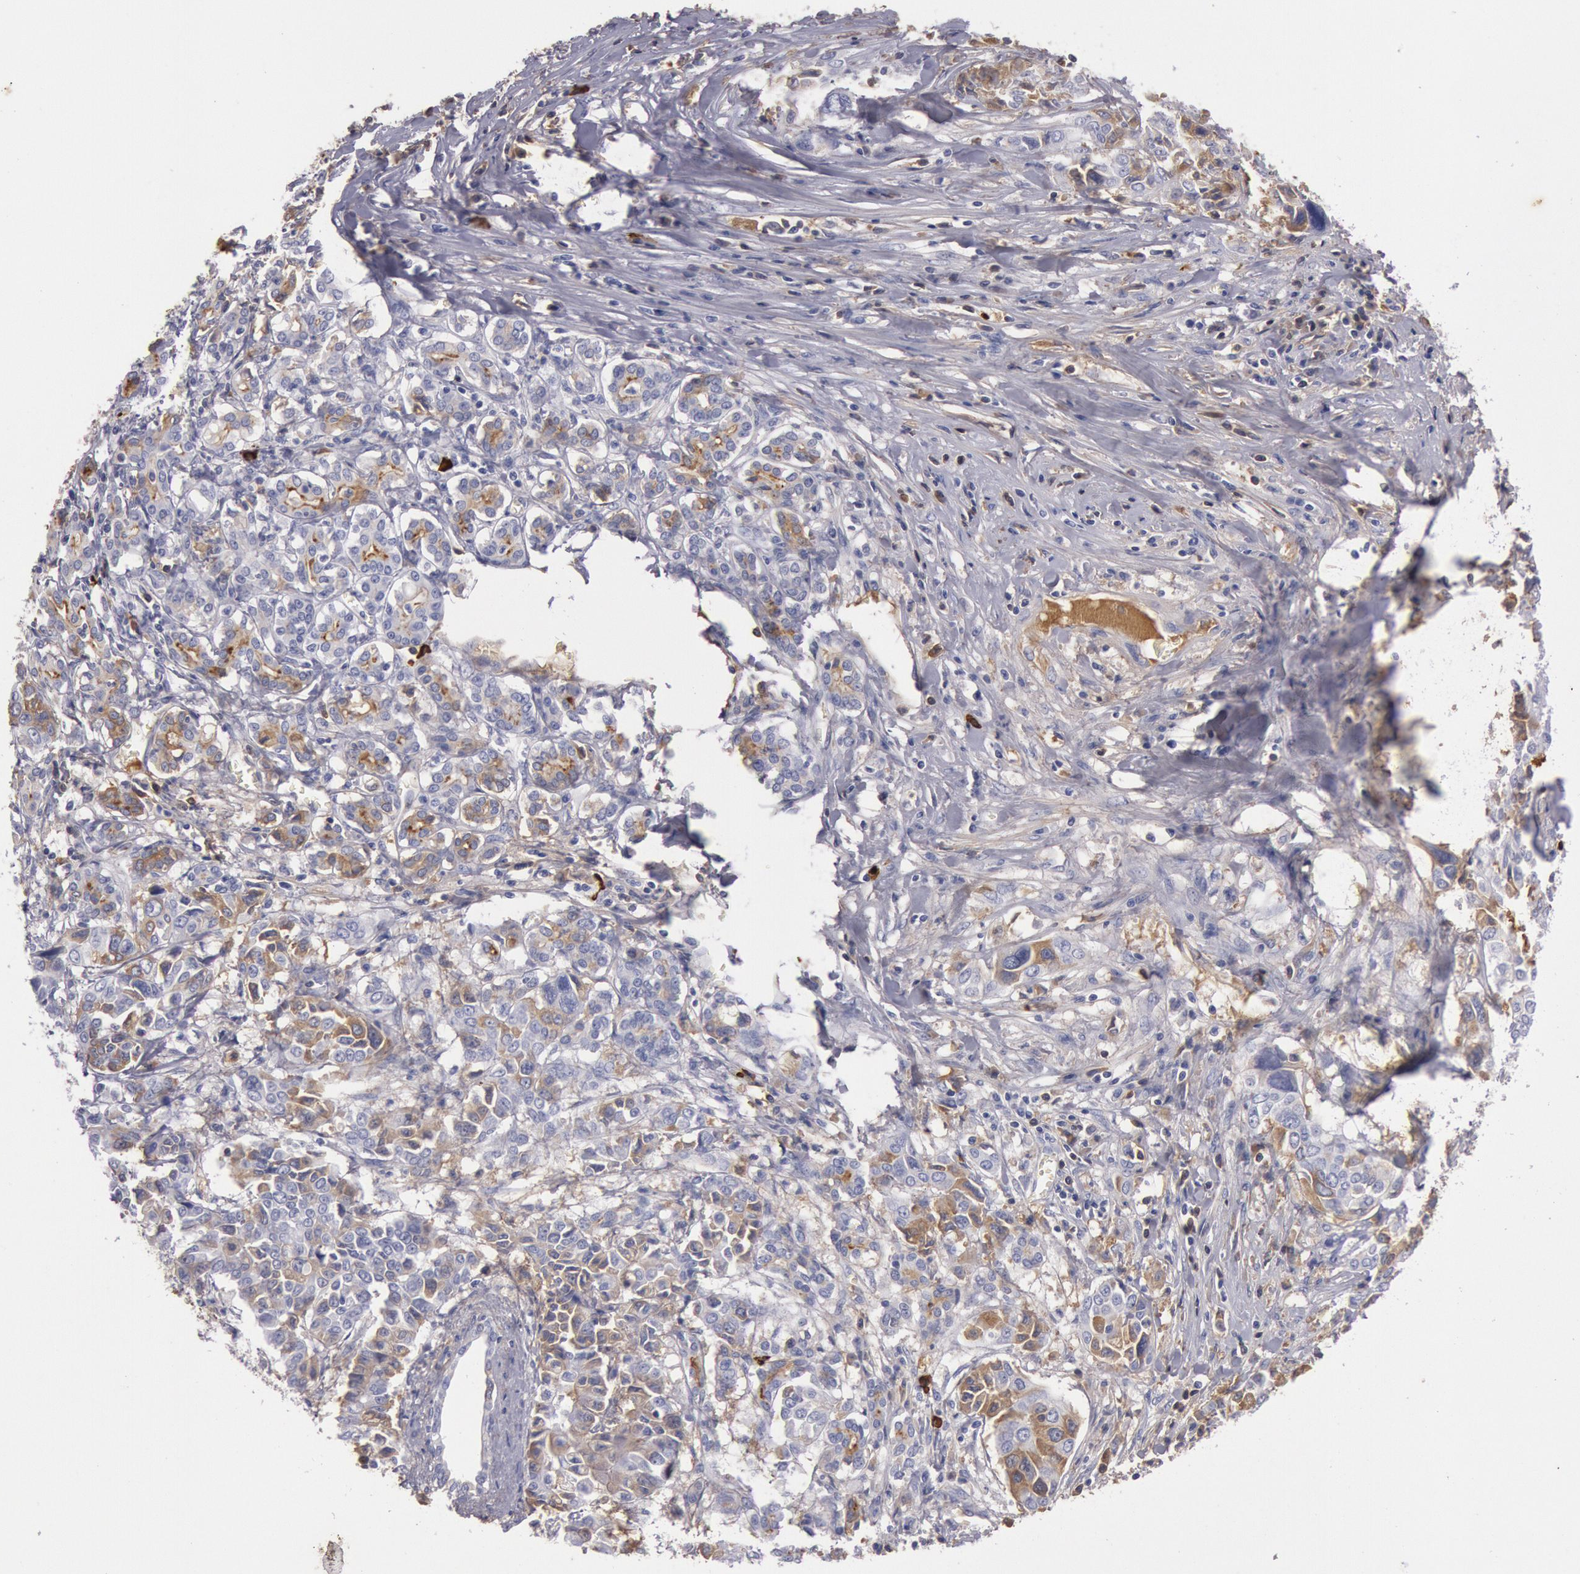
{"staining": {"intensity": "weak", "quantity": "25%-75%", "location": "cytoplasmic/membranous"}, "tissue": "pancreatic cancer", "cell_type": "Tumor cells", "image_type": "cancer", "snomed": [{"axis": "morphology", "description": "Adenocarcinoma, NOS"}, {"axis": "topography", "description": "Pancreas"}], "caption": "Pancreatic adenocarcinoma stained for a protein (brown) exhibits weak cytoplasmic/membranous positive expression in approximately 25%-75% of tumor cells.", "gene": "IGHA1", "patient": {"sex": "female", "age": 52}}